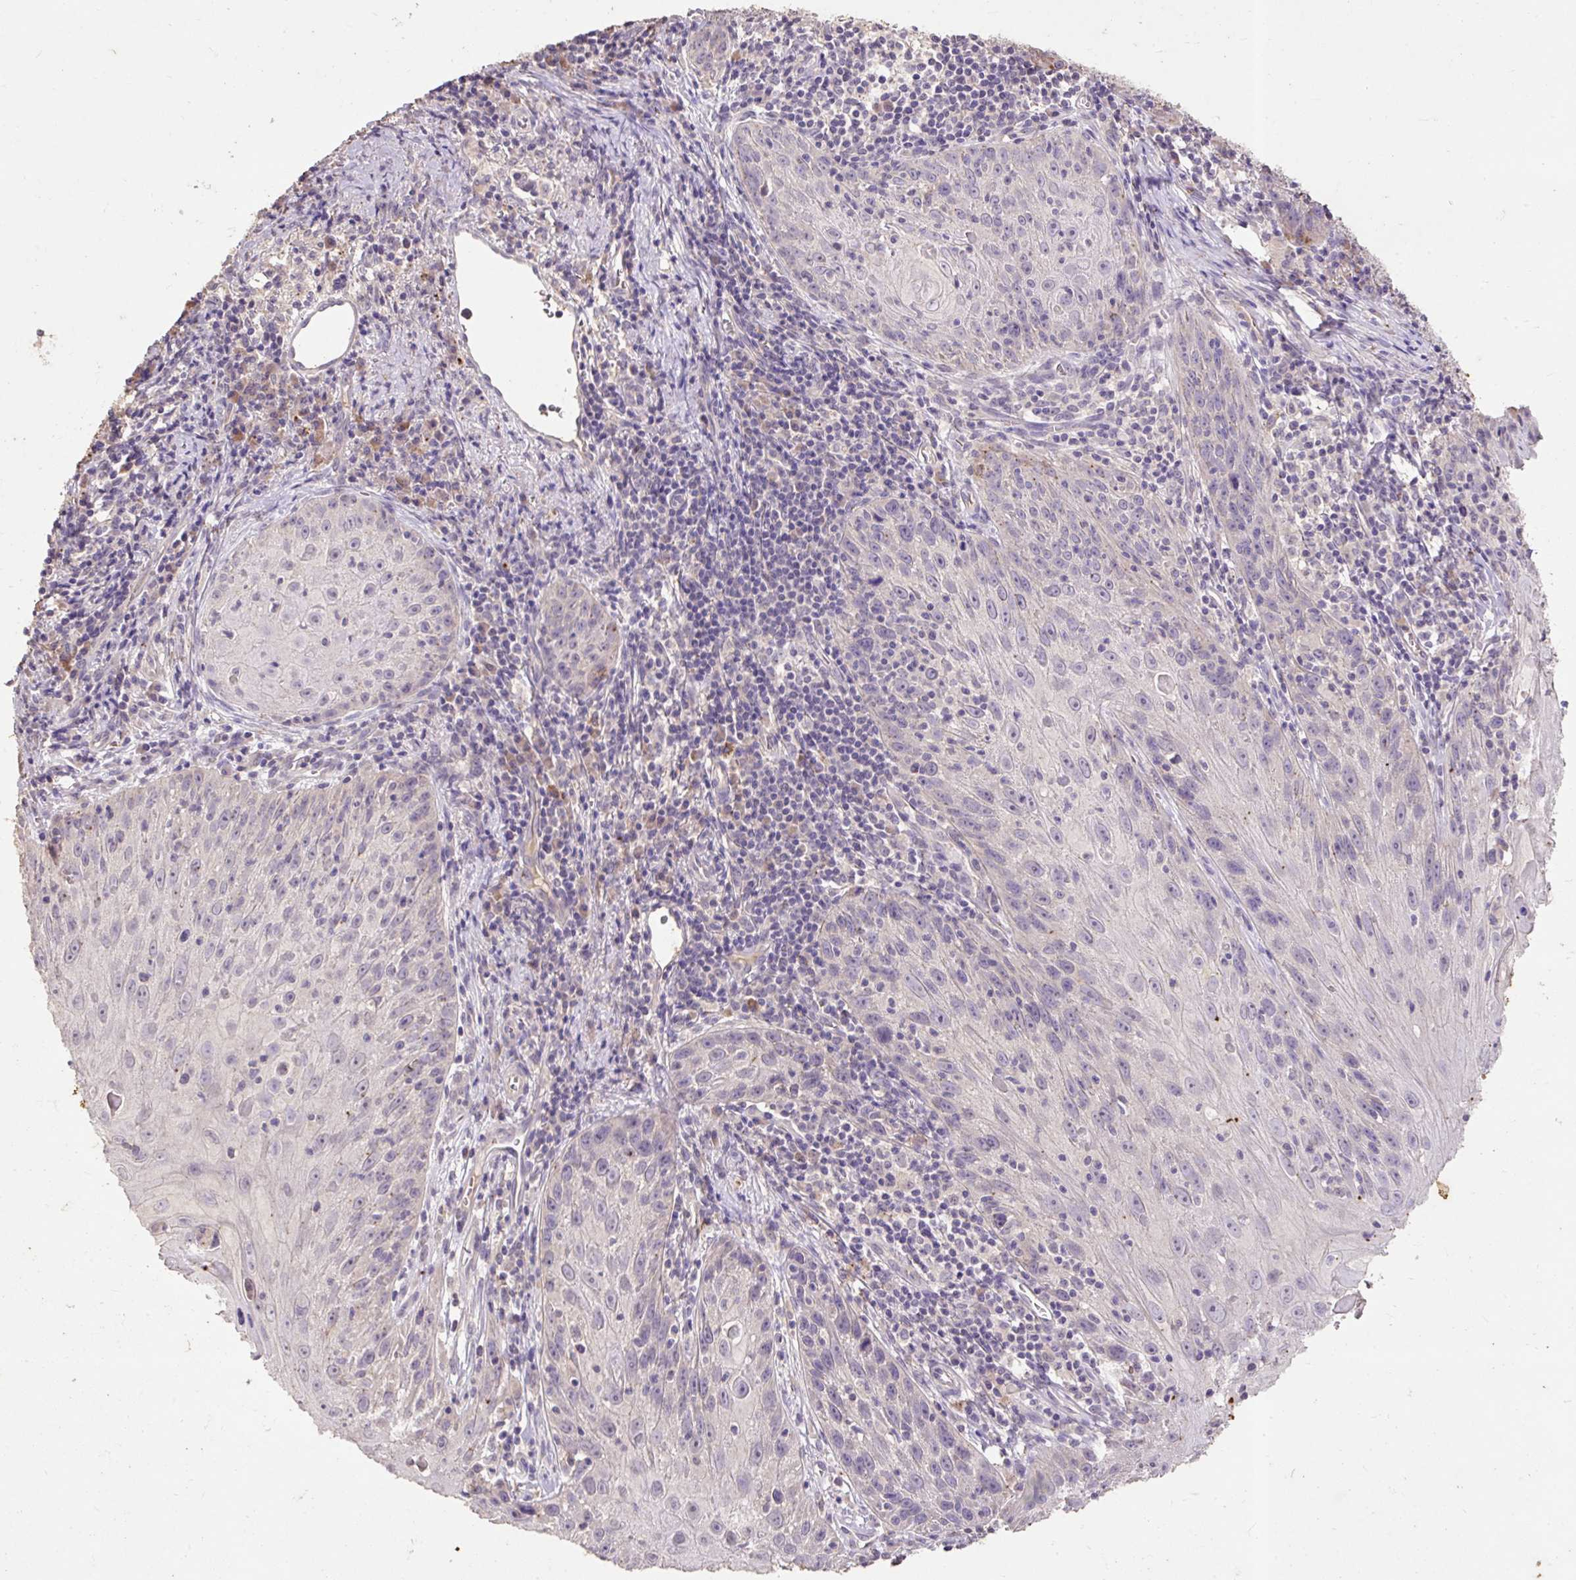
{"staining": {"intensity": "negative", "quantity": "none", "location": "none"}, "tissue": "skin cancer", "cell_type": "Tumor cells", "image_type": "cancer", "snomed": [{"axis": "morphology", "description": "Squamous cell carcinoma, NOS"}, {"axis": "topography", "description": "Skin"}, {"axis": "topography", "description": "Vulva"}], "caption": "This is a micrograph of IHC staining of skin squamous cell carcinoma, which shows no expression in tumor cells. The staining is performed using DAB brown chromogen with nuclei counter-stained in using hematoxylin.", "gene": "LRTM2", "patient": {"sex": "female", "age": 76}}